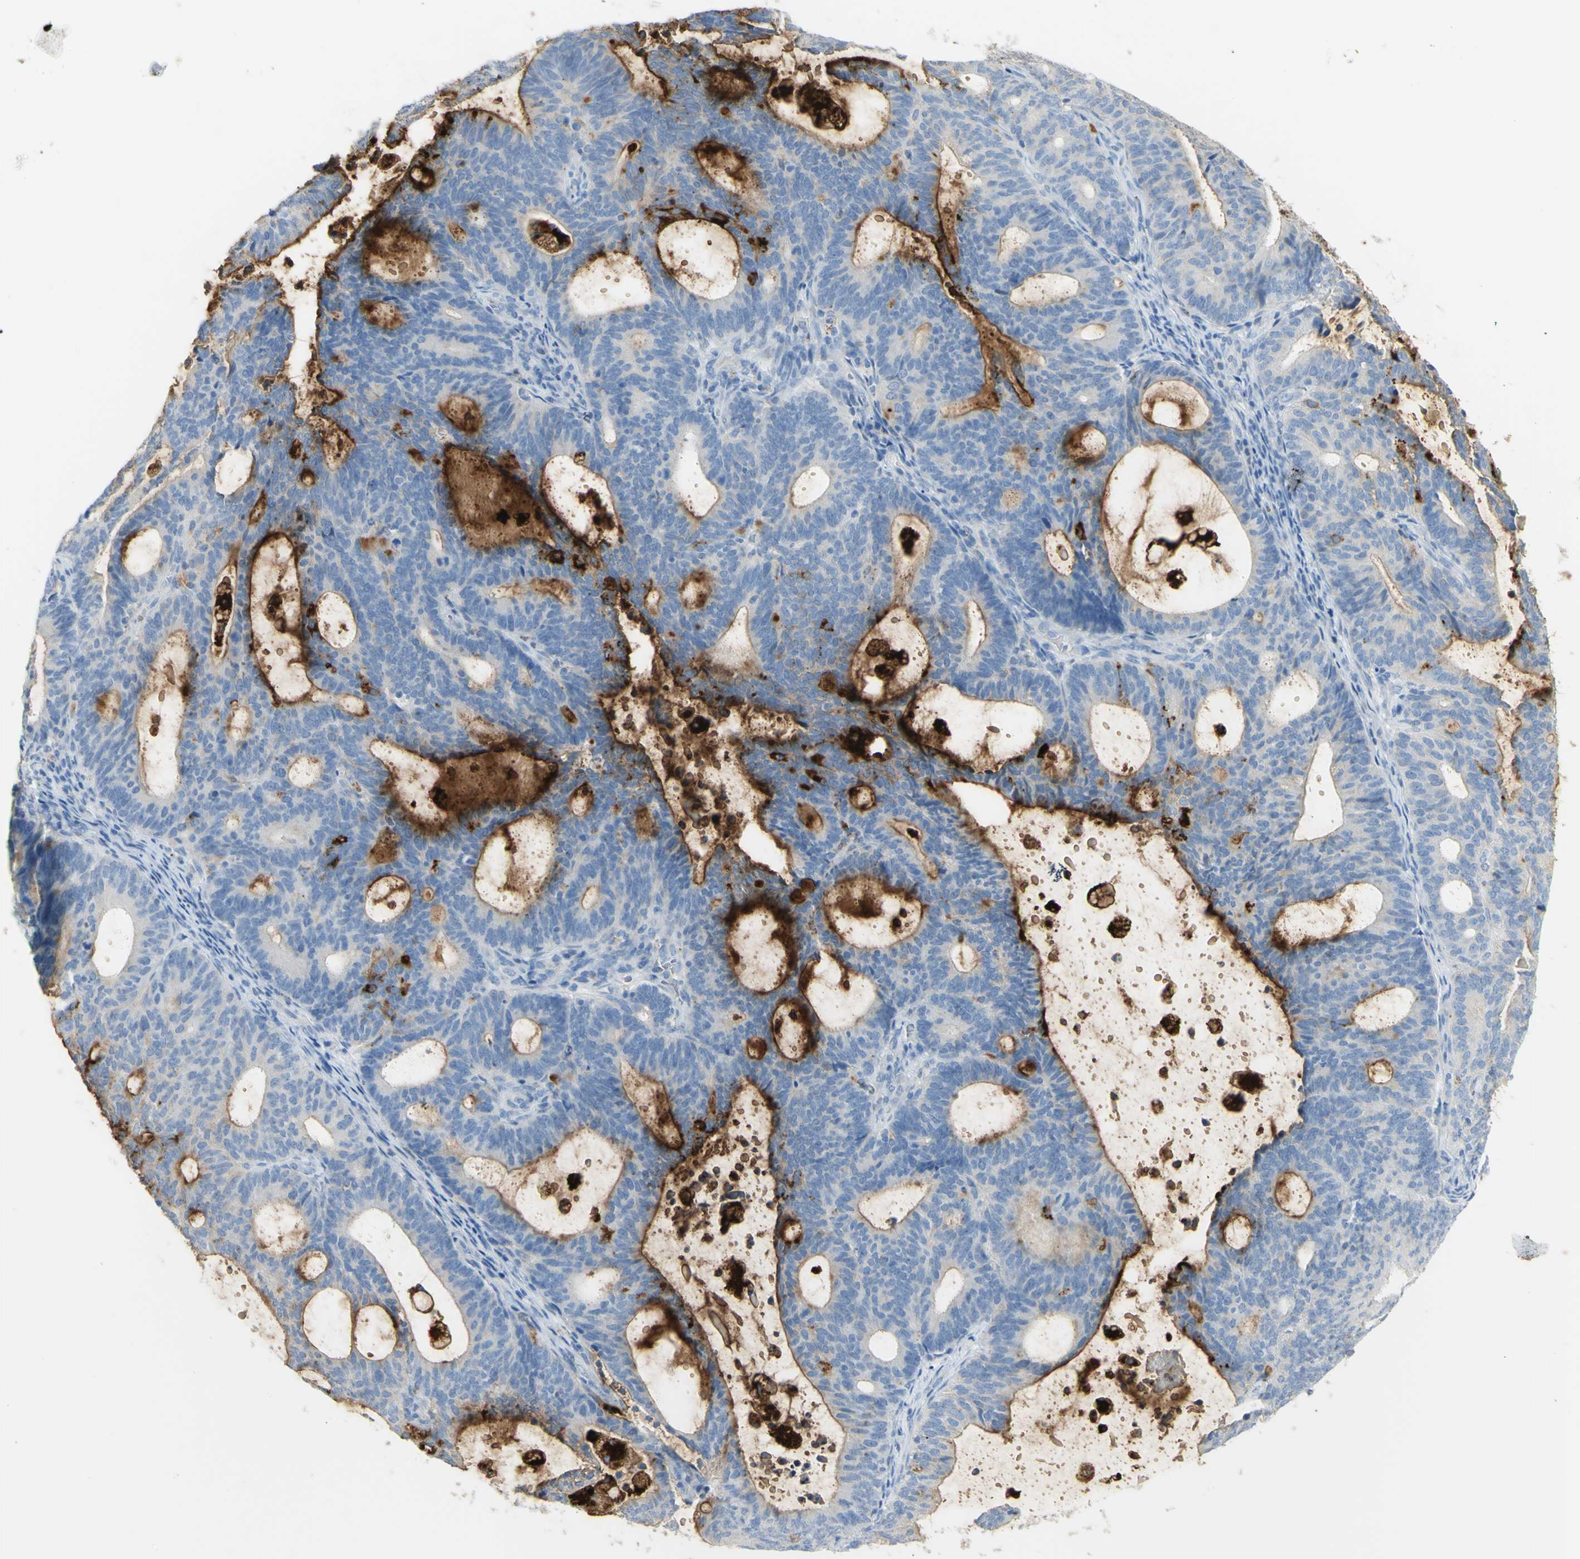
{"staining": {"intensity": "strong", "quantity": "25%-75%", "location": "cytoplasmic/membranous"}, "tissue": "endometrial cancer", "cell_type": "Tumor cells", "image_type": "cancer", "snomed": [{"axis": "morphology", "description": "Adenocarcinoma, NOS"}, {"axis": "topography", "description": "Uterus"}], "caption": "This is an image of immunohistochemistry staining of adenocarcinoma (endometrial), which shows strong expression in the cytoplasmic/membranous of tumor cells.", "gene": "TSPAN1", "patient": {"sex": "female", "age": 83}}